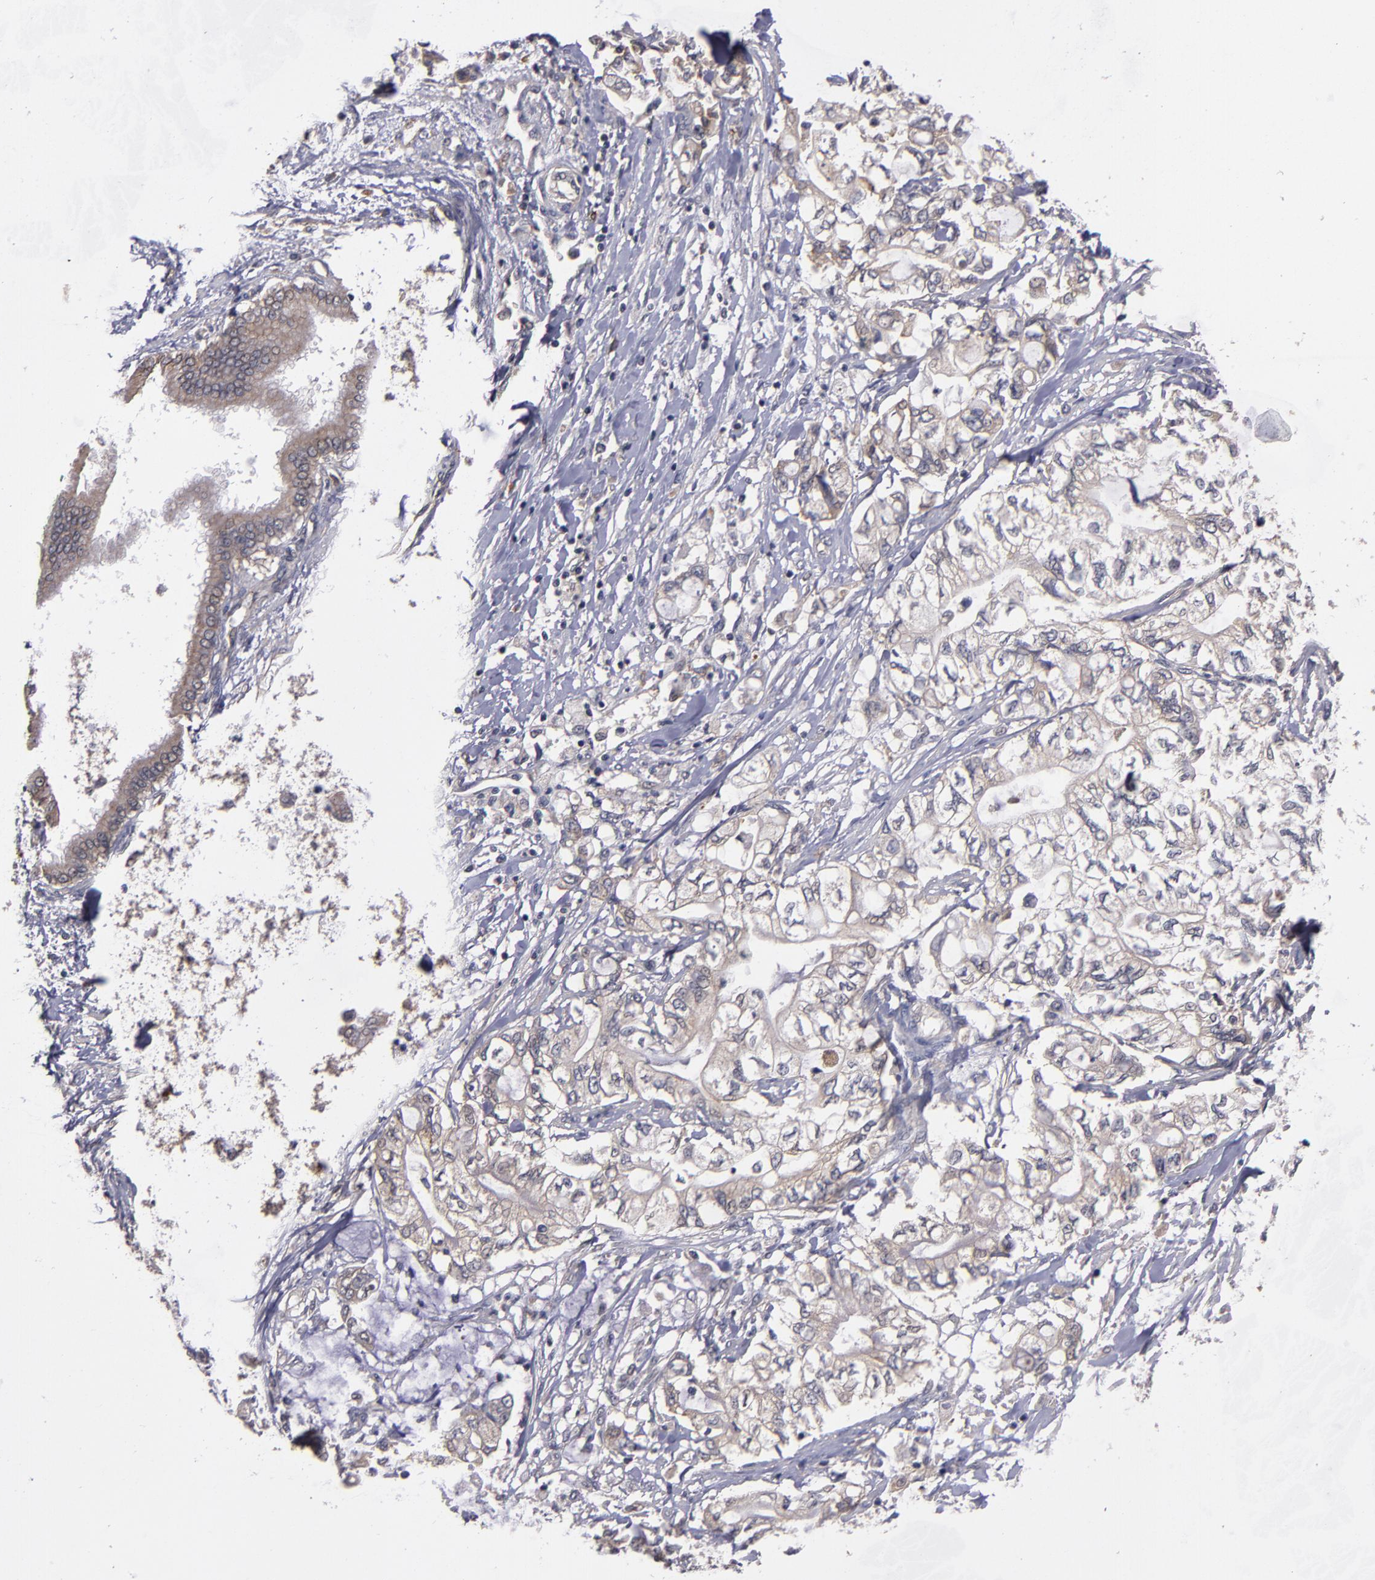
{"staining": {"intensity": "weak", "quantity": "25%-75%", "location": "cytoplasmic/membranous"}, "tissue": "pancreatic cancer", "cell_type": "Tumor cells", "image_type": "cancer", "snomed": [{"axis": "morphology", "description": "Adenocarcinoma, NOS"}, {"axis": "topography", "description": "Pancreas"}], "caption": "A photomicrograph of adenocarcinoma (pancreatic) stained for a protein displays weak cytoplasmic/membranous brown staining in tumor cells.", "gene": "CTSO", "patient": {"sex": "male", "age": 79}}